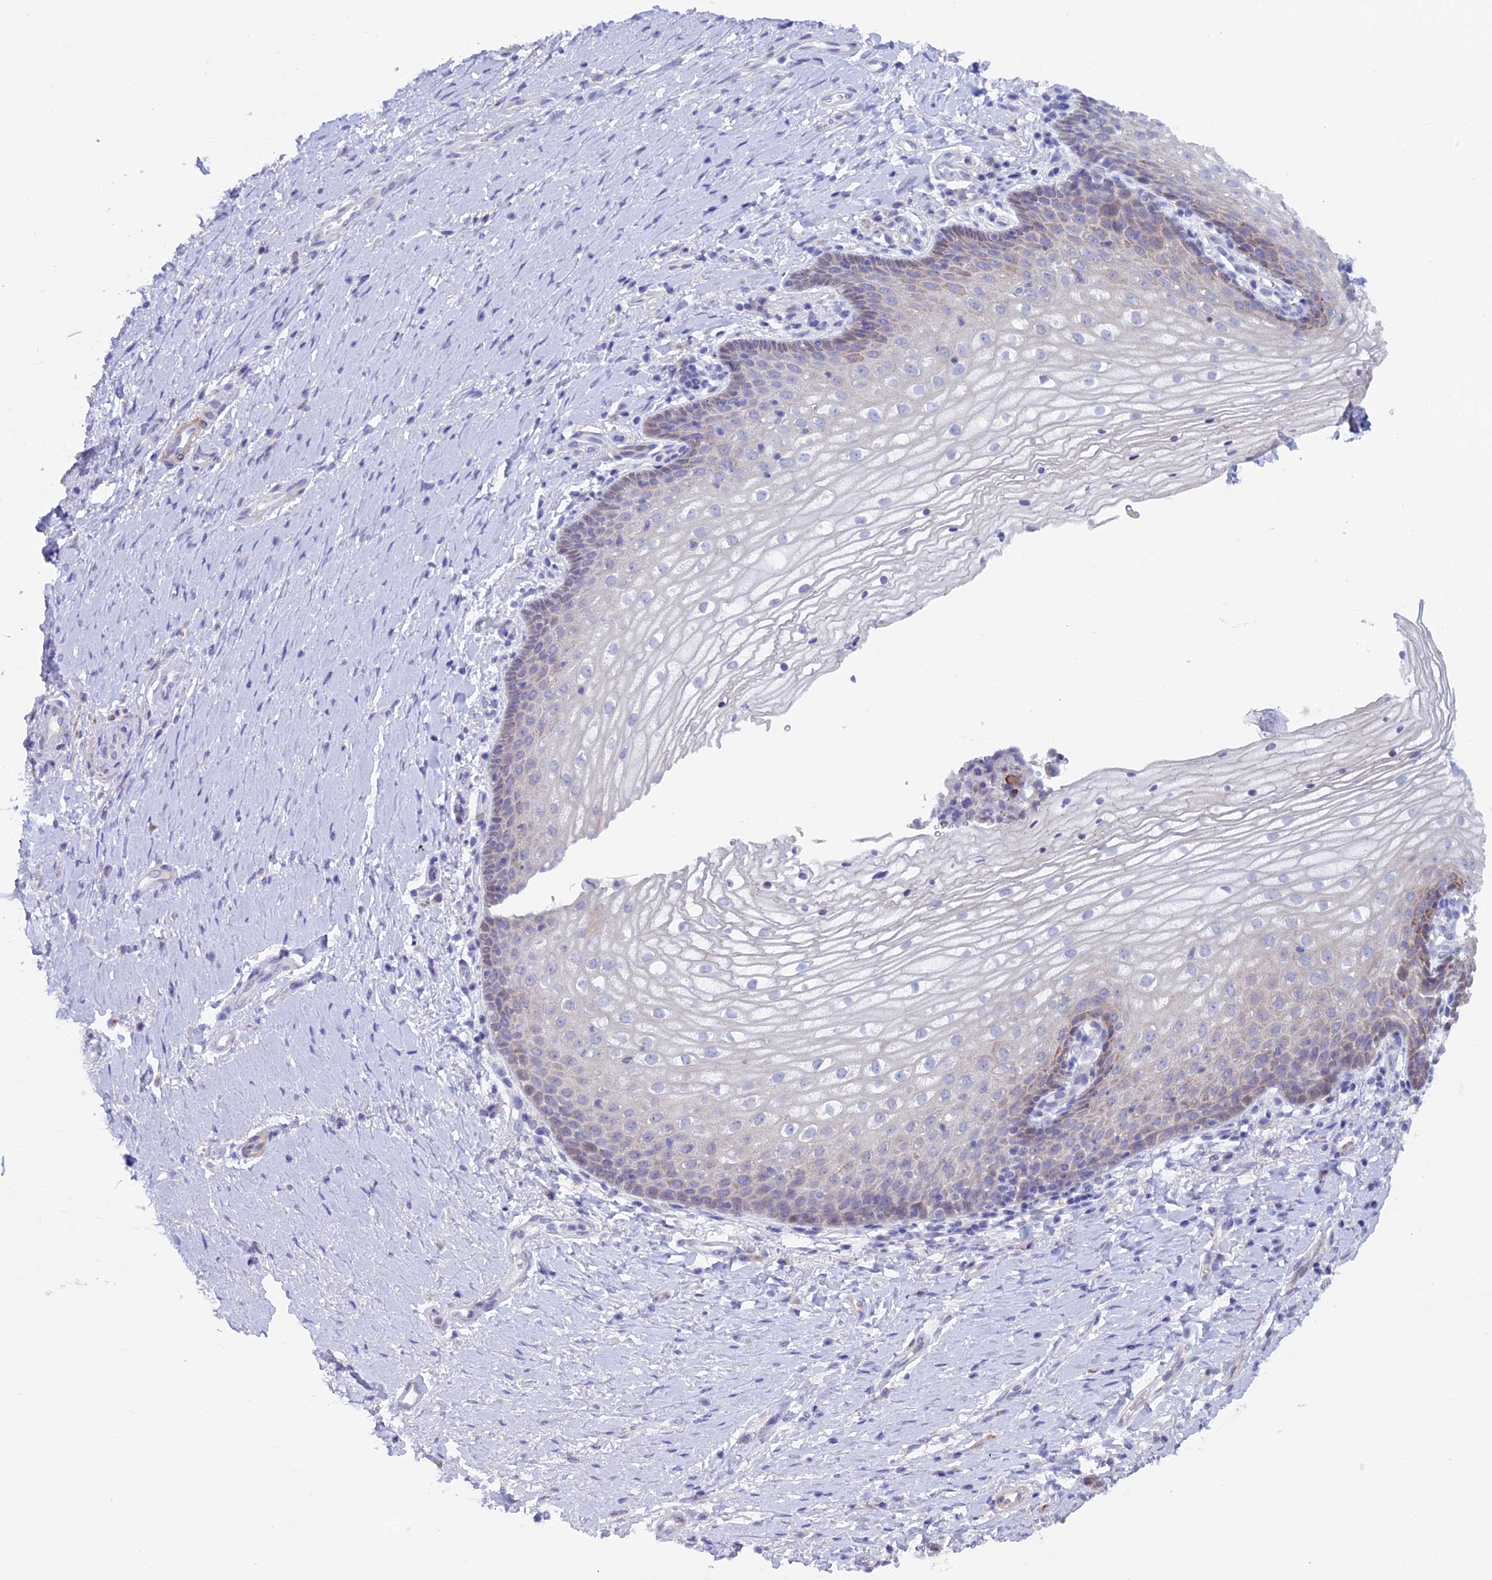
{"staining": {"intensity": "weak", "quantity": "<25%", "location": "cytoplasmic/membranous"}, "tissue": "vagina", "cell_type": "Squamous epithelial cells", "image_type": "normal", "snomed": [{"axis": "morphology", "description": "Normal tissue, NOS"}, {"axis": "topography", "description": "Vagina"}], "caption": "This is a image of immunohistochemistry (IHC) staining of benign vagina, which shows no staining in squamous epithelial cells.", "gene": "IGSF6", "patient": {"sex": "female", "age": 60}}